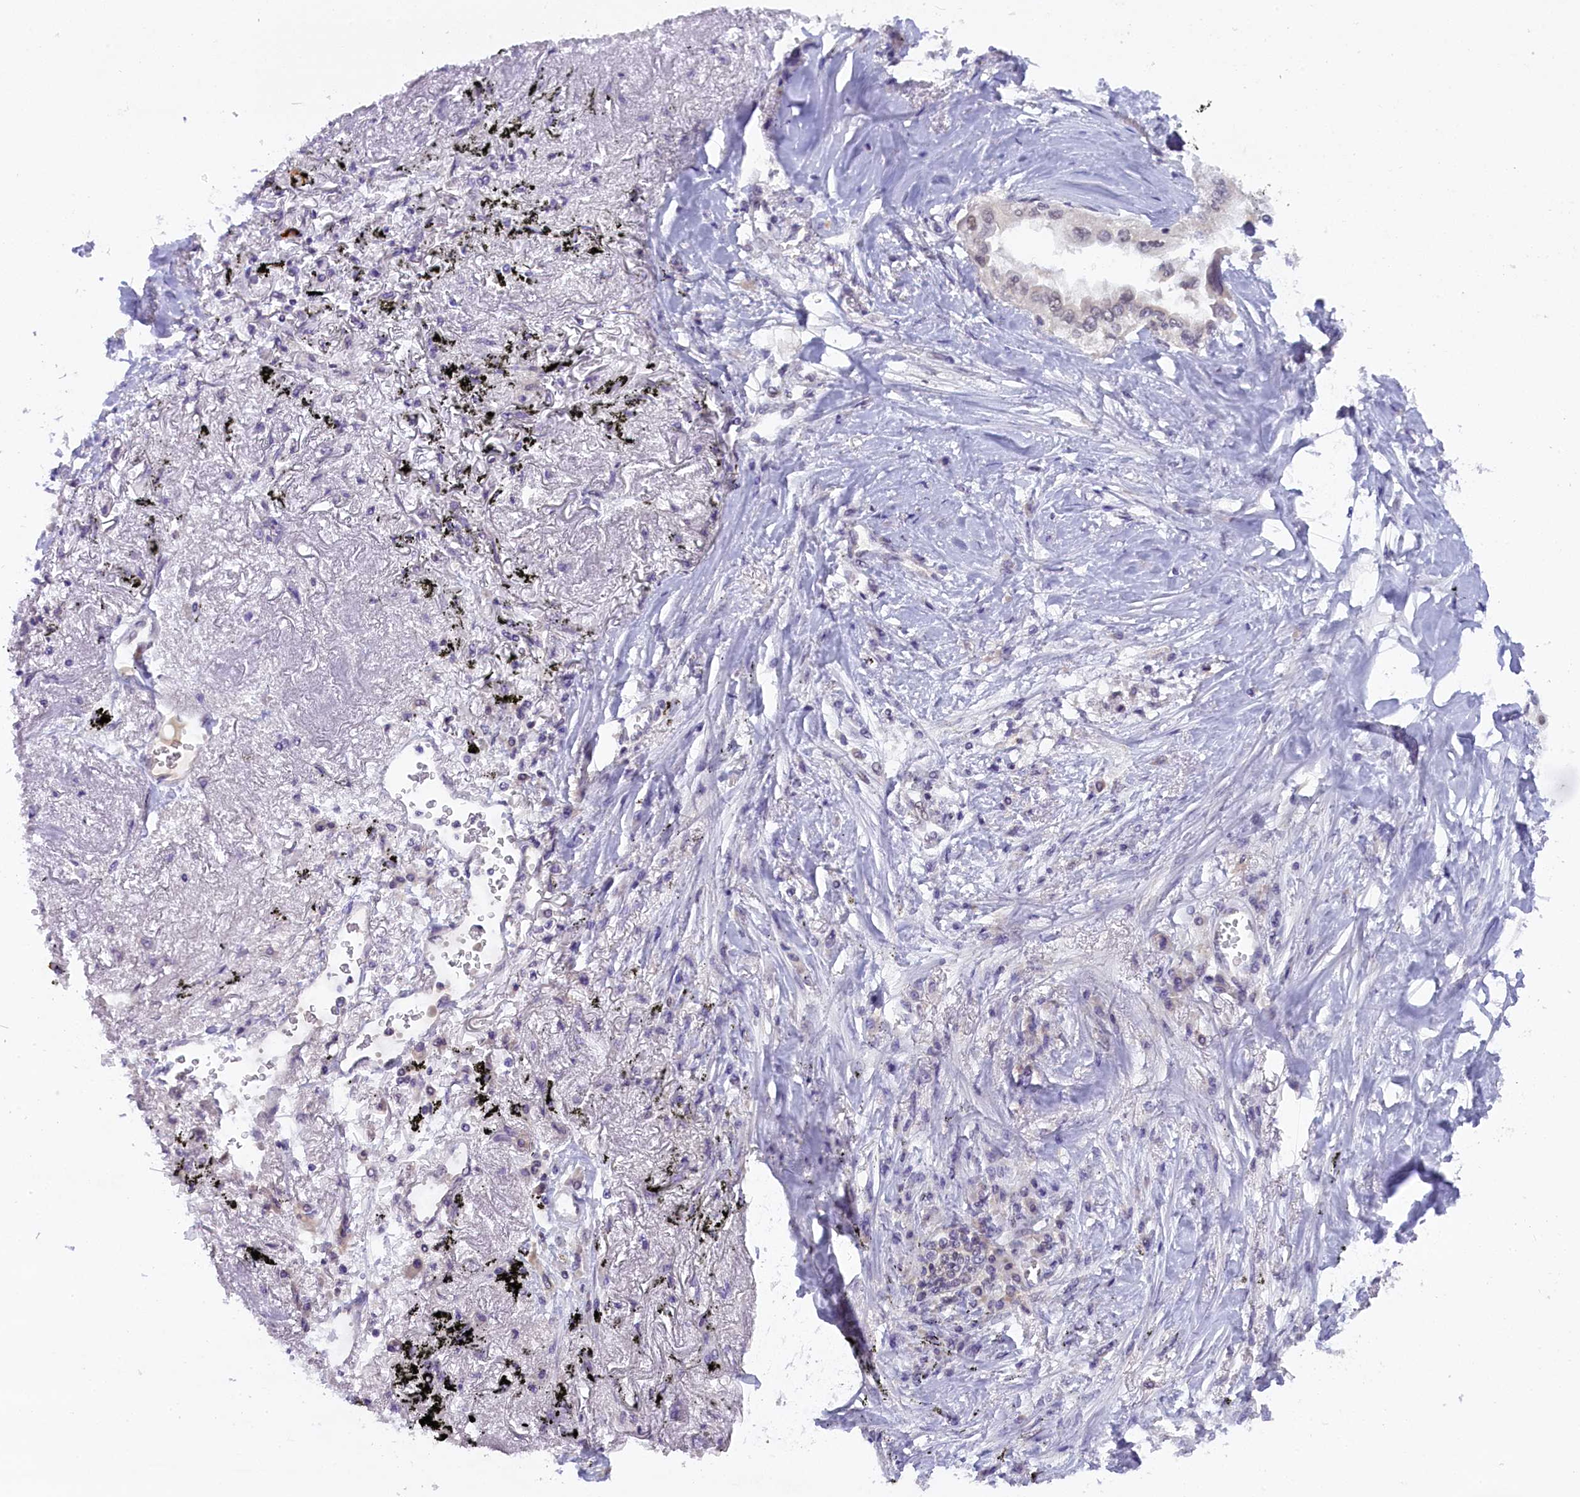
{"staining": {"intensity": "weak", "quantity": "<25%", "location": "nuclear"}, "tissue": "lung cancer", "cell_type": "Tumor cells", "image_type": "cancer", "snomed": [{"axis": "morphology", "description": "Adenocarcinoma, NOS"}, {"axis": "topography", "description": "Lung"}], "caption": "Histopathology image shows no protein positivity in tumor cells of lung cancer tissue.", "gene": "CRAMP1", "patient": {"sex": "female", "age": 76}}